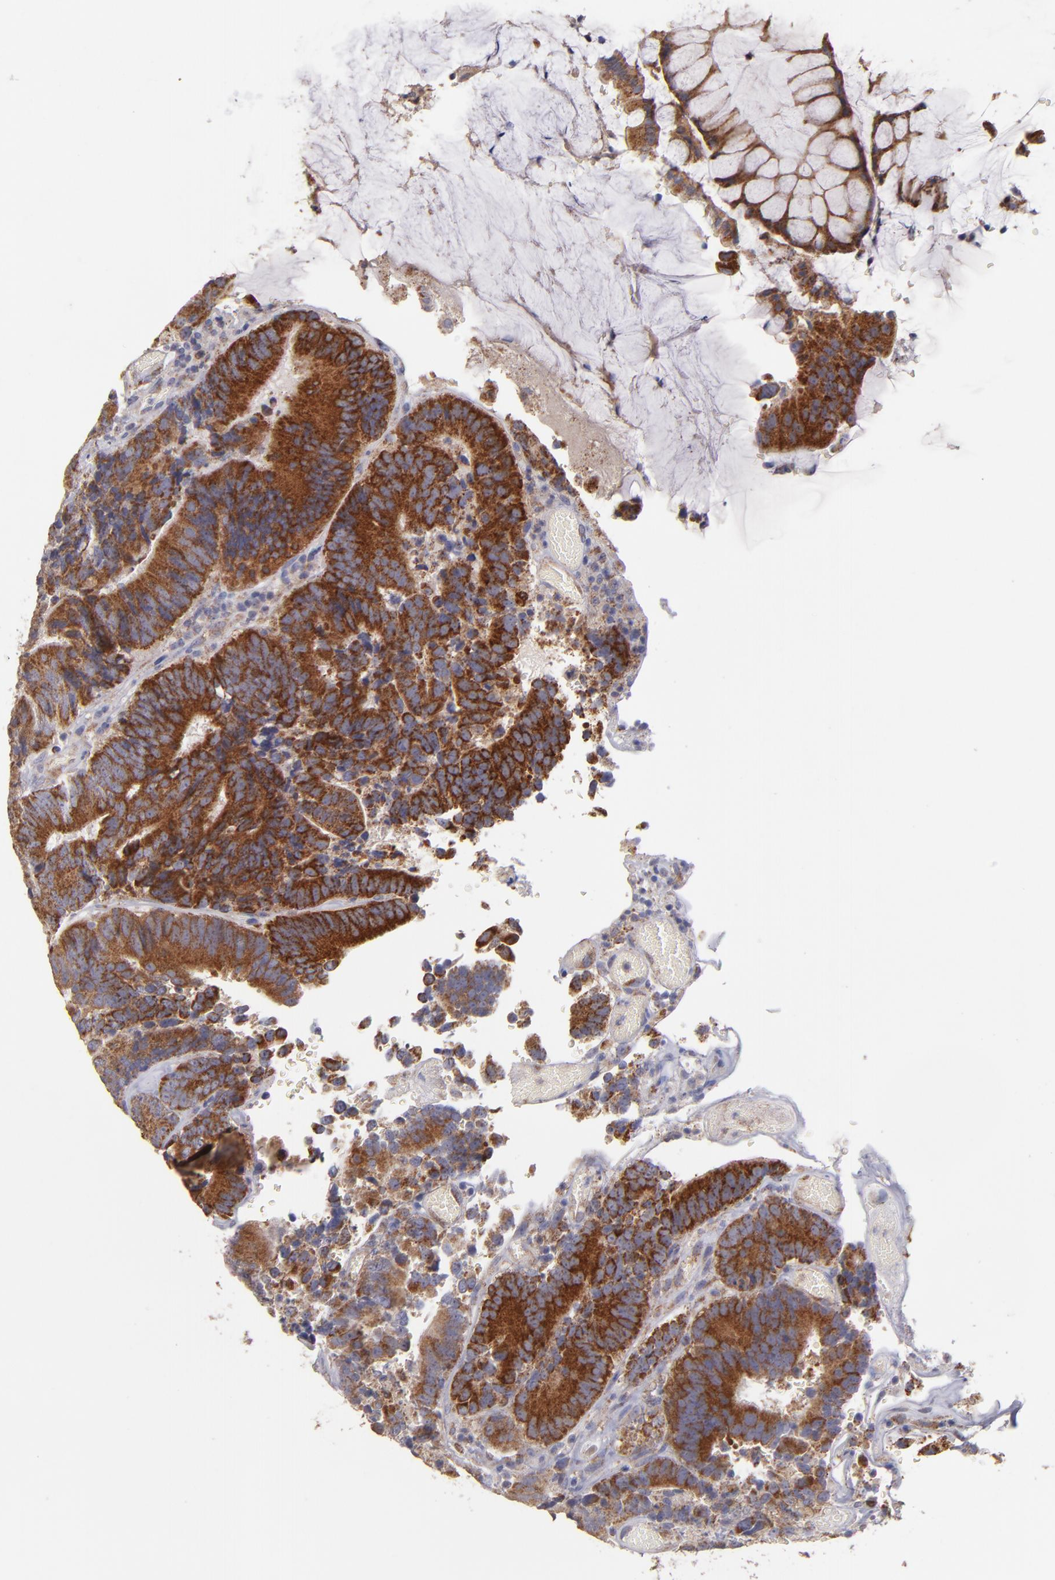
{"staining": {"intensity": "strong", "quantity": ">75%", "location": "cytoplasmic/membranous"}, "tissue": "colorectal cancer", "cell_type": "Tumor cells", "image_type": "cancer", "snomed": [{"axis": "morphology", "description": "Normal tissue, NOS"}, {"axis": "morphology", "description": "Adenocarcinoma, NOS"}, {"axis": "topography", "description": "Colon"}], "caption": "Adenocarcinoma (colorectal) stained with a protein marker displays strong staining in tumor cells.", "gene": "CLTA", "patient": {"sex": "female", "age": 78}}